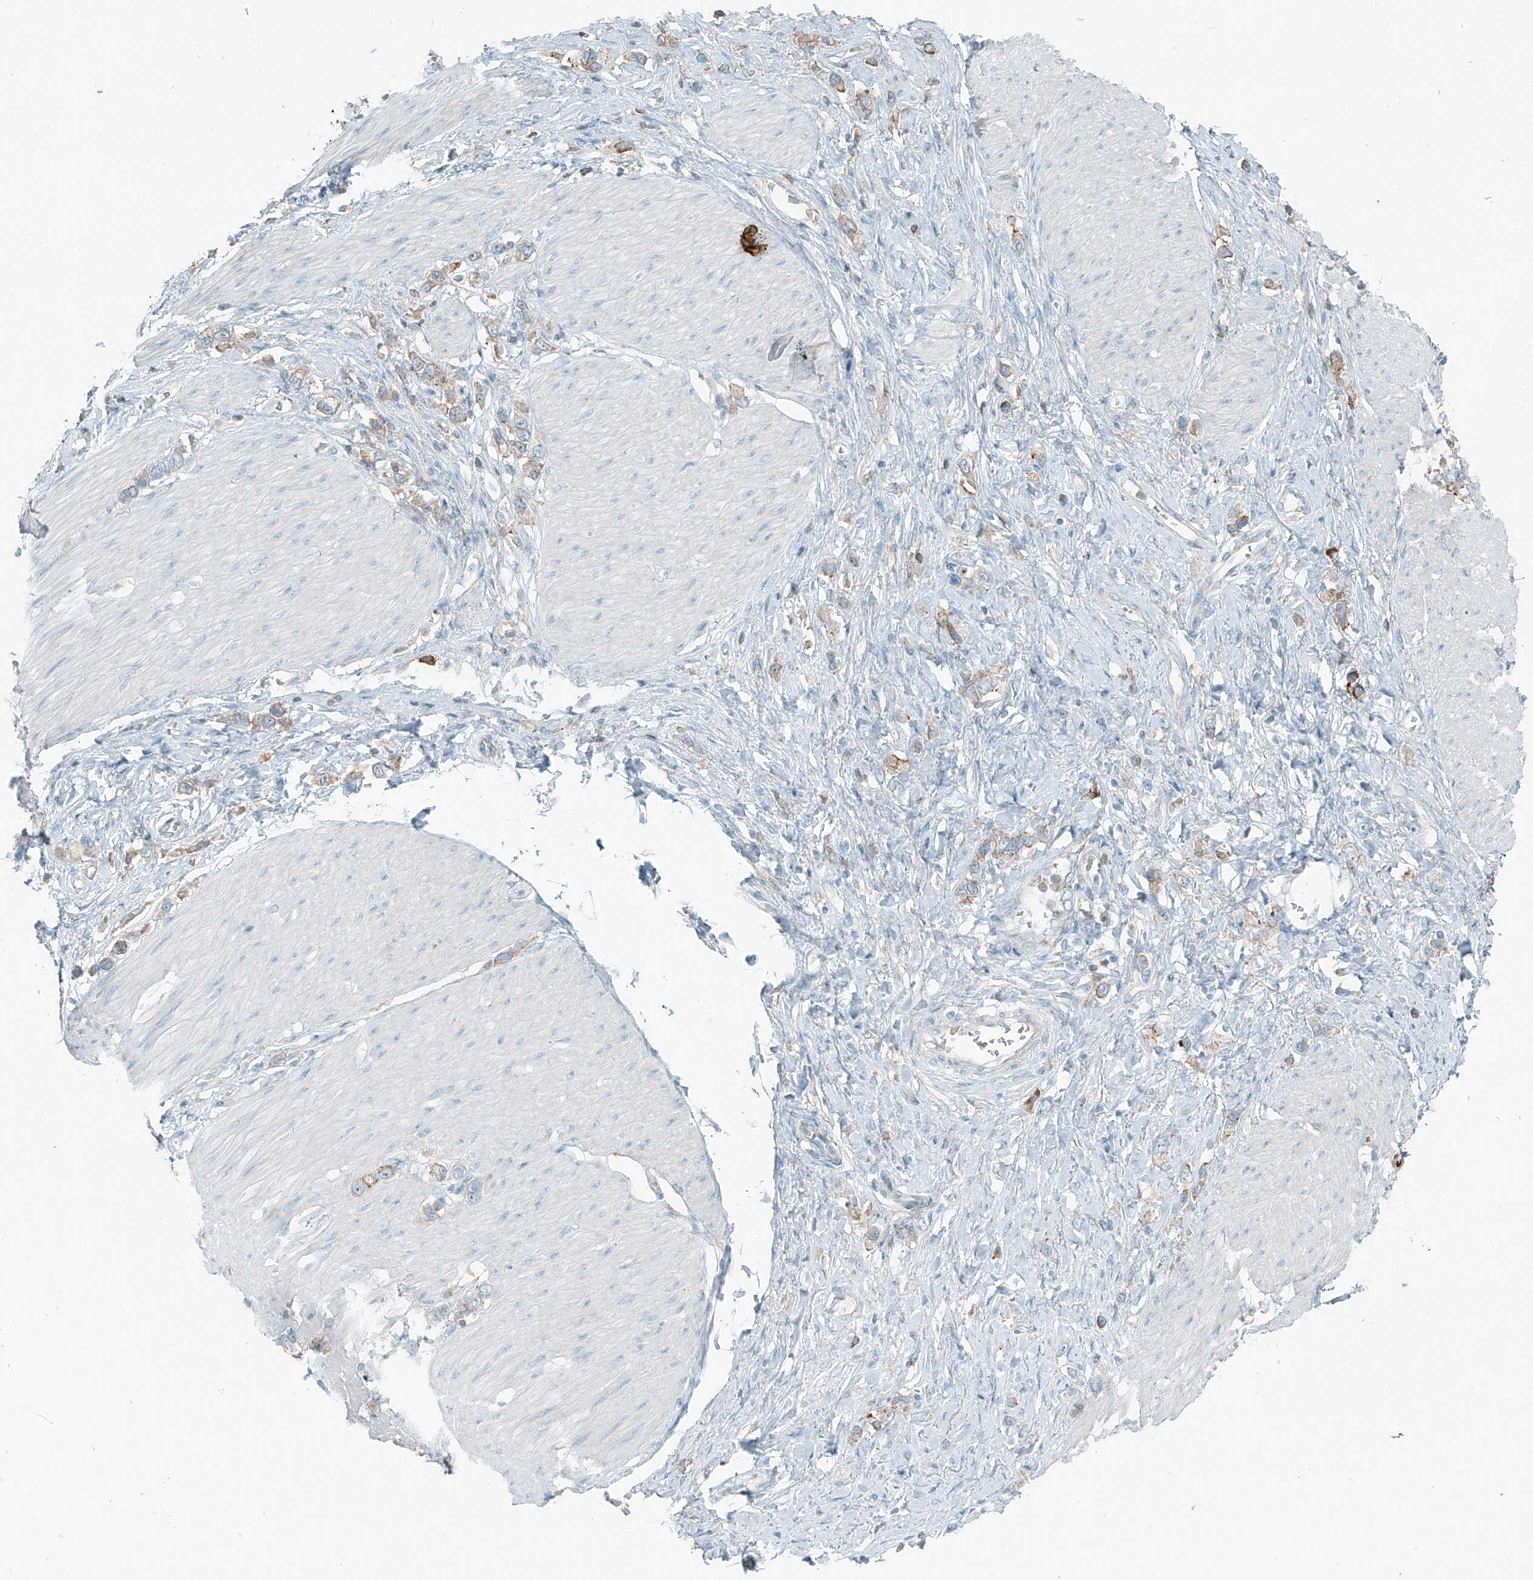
{"staining": {"intensity": "weak", "quantity": "25%-75%", "location": "cytoplasmic/membranous"}, "tissue": "stomach cancer", "cell_type": "Tumor cells", "image_type": "cancer", "snomed": [{"axis": "morphology", "description": "Normal tissue, NOS"}, {"axis": "morphology", "description": "Adenocarcinoma, NOS"}, {"axis": "topography", "description": "Stomach, upper"}, {"axis": "topography", "description": "Stomach"}], "caption": "Immunohistochemical staining of human adenocarcinoma (stomach) reveals low levels of weak cytoplasmic/membranous protein staining in about 25%-75% of tumor cells.", "gene": "FAM131C", "patient": {"sex": "female", "age": 65}}